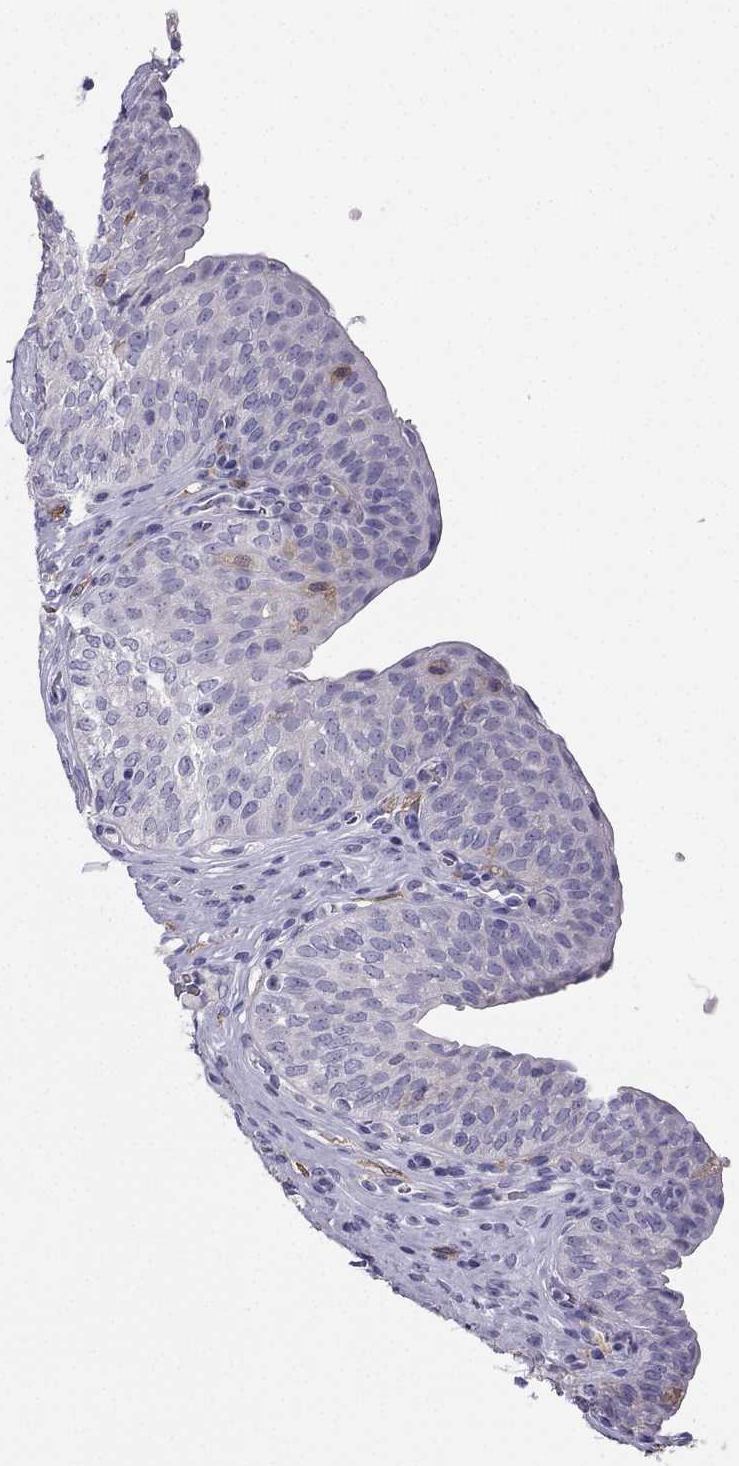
{"staining": {"intensity": "negative", "quantity": "none", "location": "none"}, "tissue": "urinary bladder", "cell_type": "Urothelial cells", "image_type": "normal", "snomed": [{"axis": "morphology", "description": "Normal tissue, NOS"}, {"axis": "topography", "description": "Urinary bladder"}], "caption": "Image shows no protein staining in urothelial cells of unremarkable urinary bladder.", "gene": "LMTK3", "patient": {"sex": "male", "age": 66}}